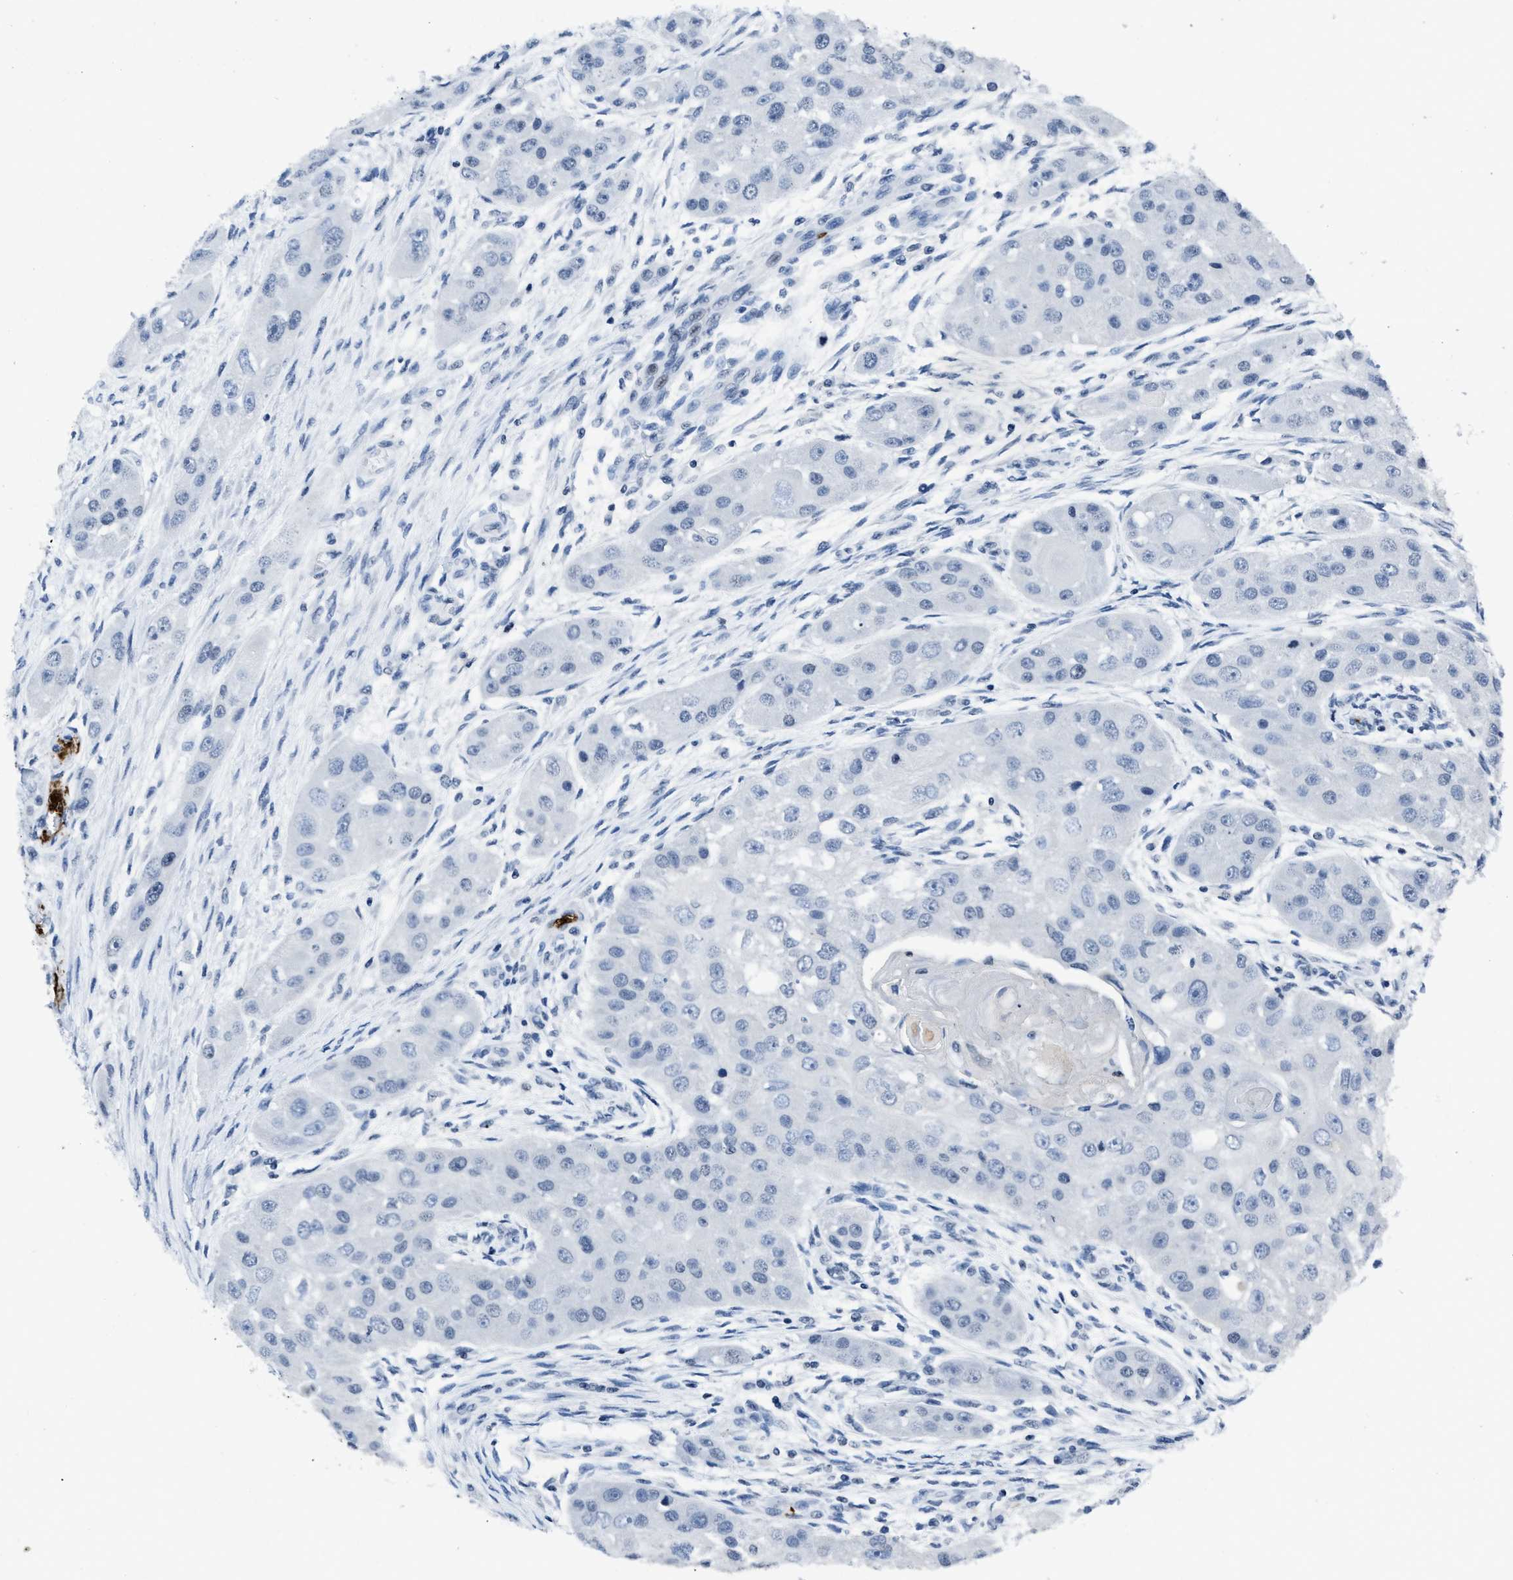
{"staining": {"intensity": "negative", "quantity": "none", "location": "none"}, "tissue": "head and neck cancer", "cell_type": "Tumor cells", "image_type": "cancer", "snomed": [{"axis": "morphology", "description": "Normal tissue, NOS"}, {"axis": "morphology", "description": "Squamous cell carcinoma, NOS"}, {"axis": "topography", "description": "Skeletal muscle"}, {"axis": "topography", "description": "Head-Neck"}], "caption": "IHC micrograph of human head and neck squamous cell carcinoma stained for a protein (brown), which exhibits no positivity in tumor cells. (IHC, brightfield microscopy, high magnification).", "gene": "ITGA2B", "patient": {"sex": "male", "age": 51}}